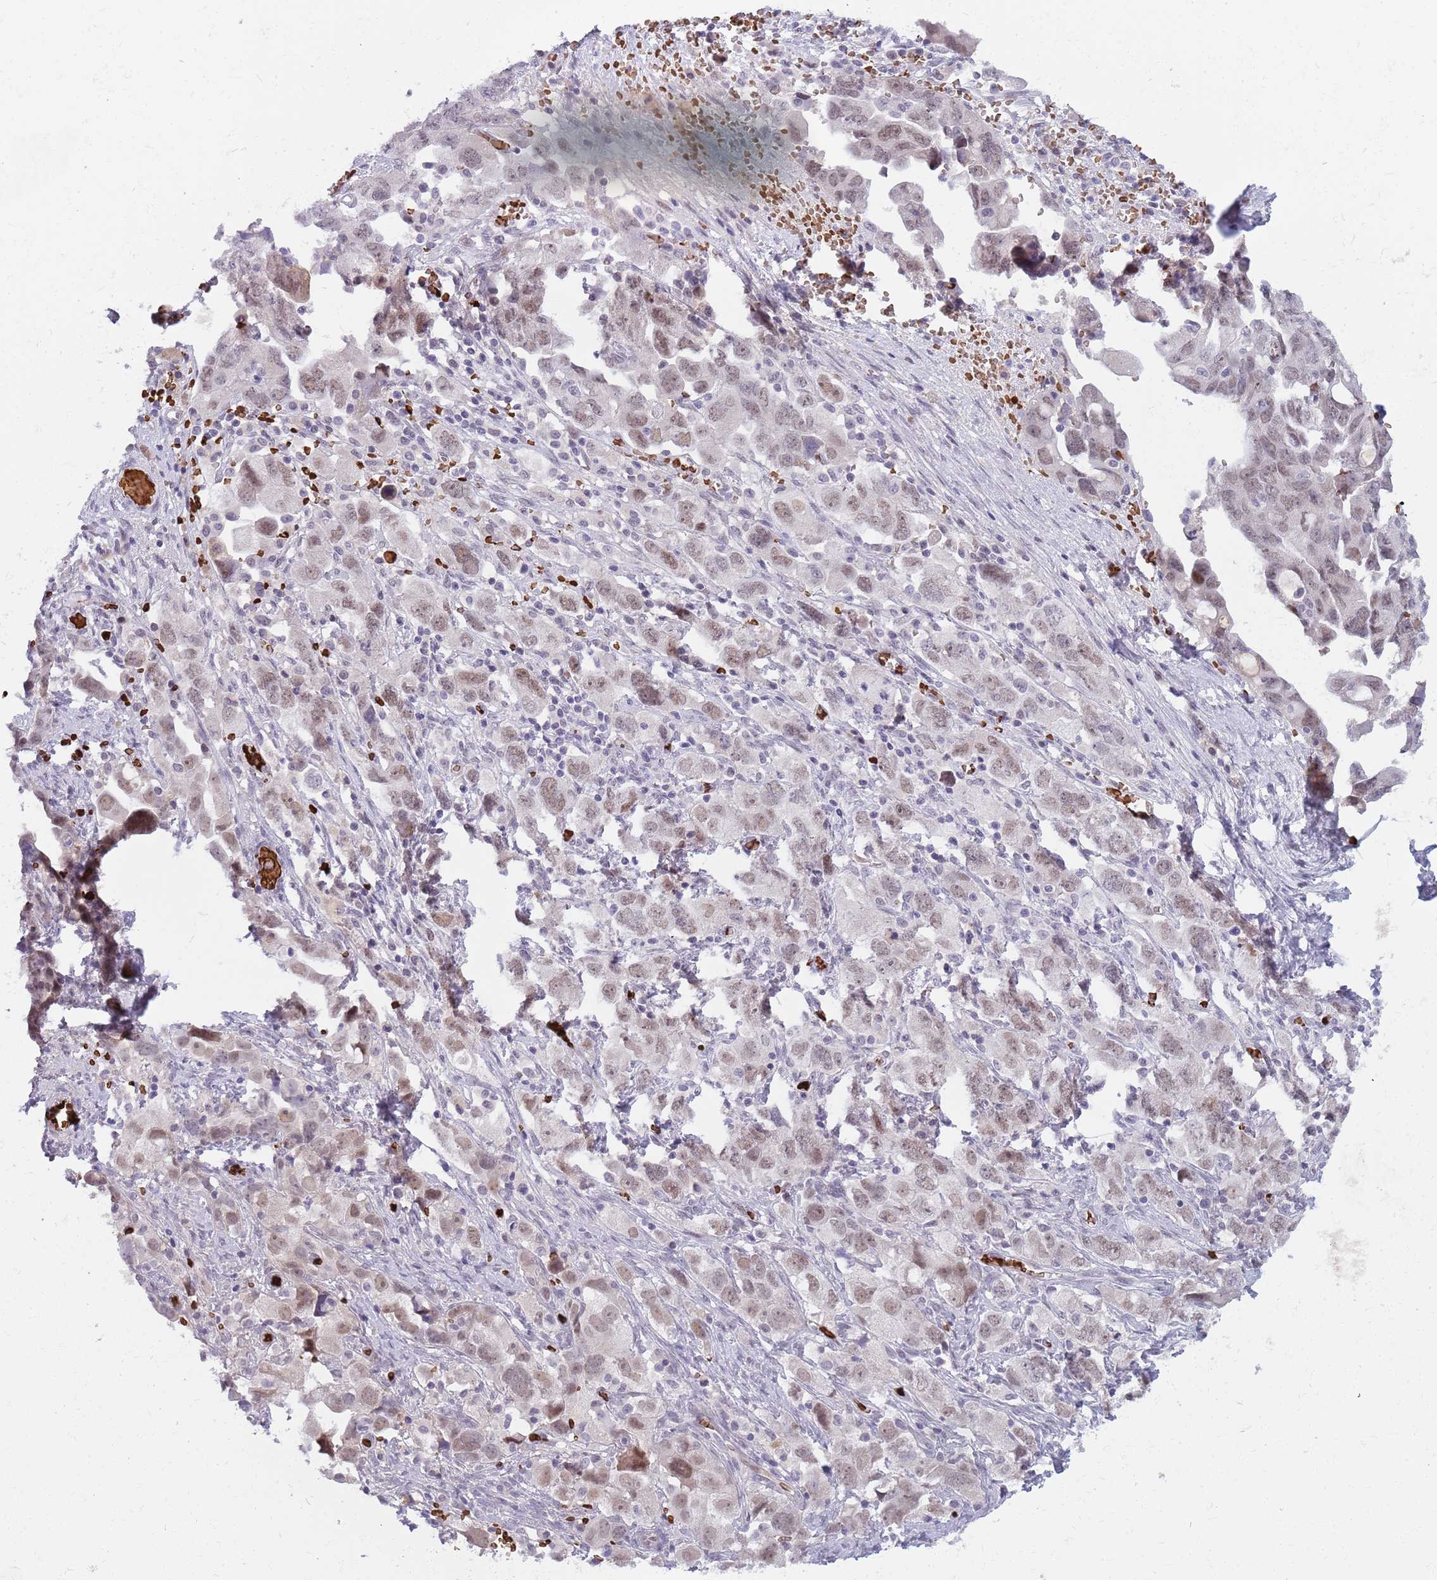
{"staining": {"intensity": "weak", "quantity": ">75%", "location": "nuclear"}, "tissue": "ovarian cancer", "cell_type": "Tumor cells", "image_type": "cancer", "snomed": [{"axis": "morphology", "description": "Carcinoma, NOS"}, {"axis": "morphology", "description": "Cystadenocarcinoma, serous, NOS"}, {"axis": "topography", "description": "Ovary"}], "caption": "Brown immunohistochemical staining in ovarian serous cystadenocarcinoma reveals weak nuclear positivity in approximately >75% of tumor cells. (Stains: DAB in brown, nuclei in blue, Microscopy: brightfield microscopy at high magnification).", "gene": "LYPD6B", "patient": {"sex": "female", "age": 69}}